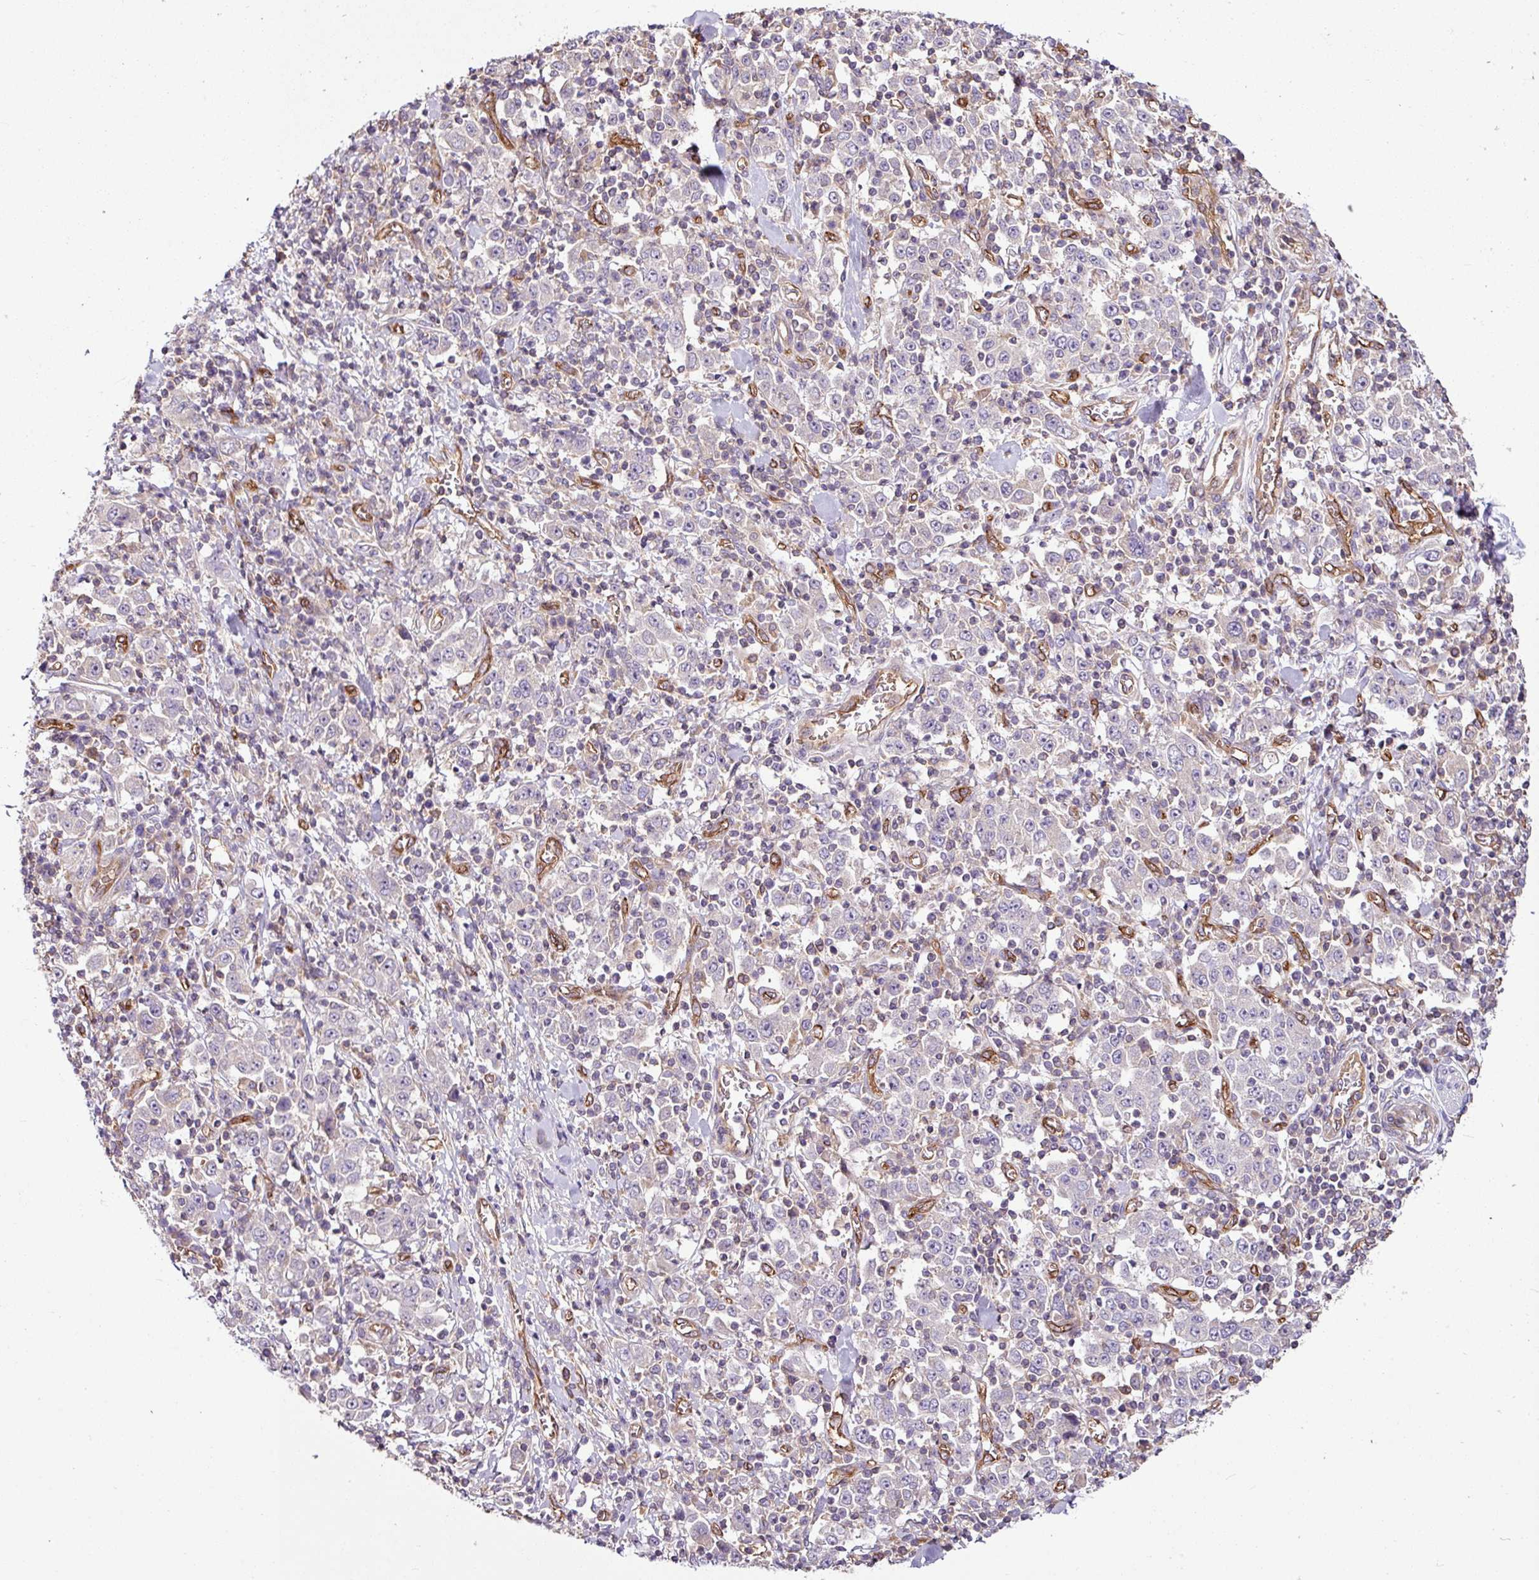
{"staining": {"intensity": "negative", "quantity": "none", "location": "none"}, "tissue": "stomach cancer", "cell_type": "Tumor cells", "image_type": "cancer", "snomed": [{"axis": "morphology", "description": "Normal tissue, NOS"}, {"axis": "morphology", "description": "Adenocarcinoma, NOS"}, {"axis": "topography", "description": "Stomach, upper"}, {"axis": "topography", "description": "Stomach"}], "caption": "There is no significant expression in tumor cells of stomach adenocarcinoma.", "gene": "ZNF106", "patient": {"sex": "male", "age": 59}}